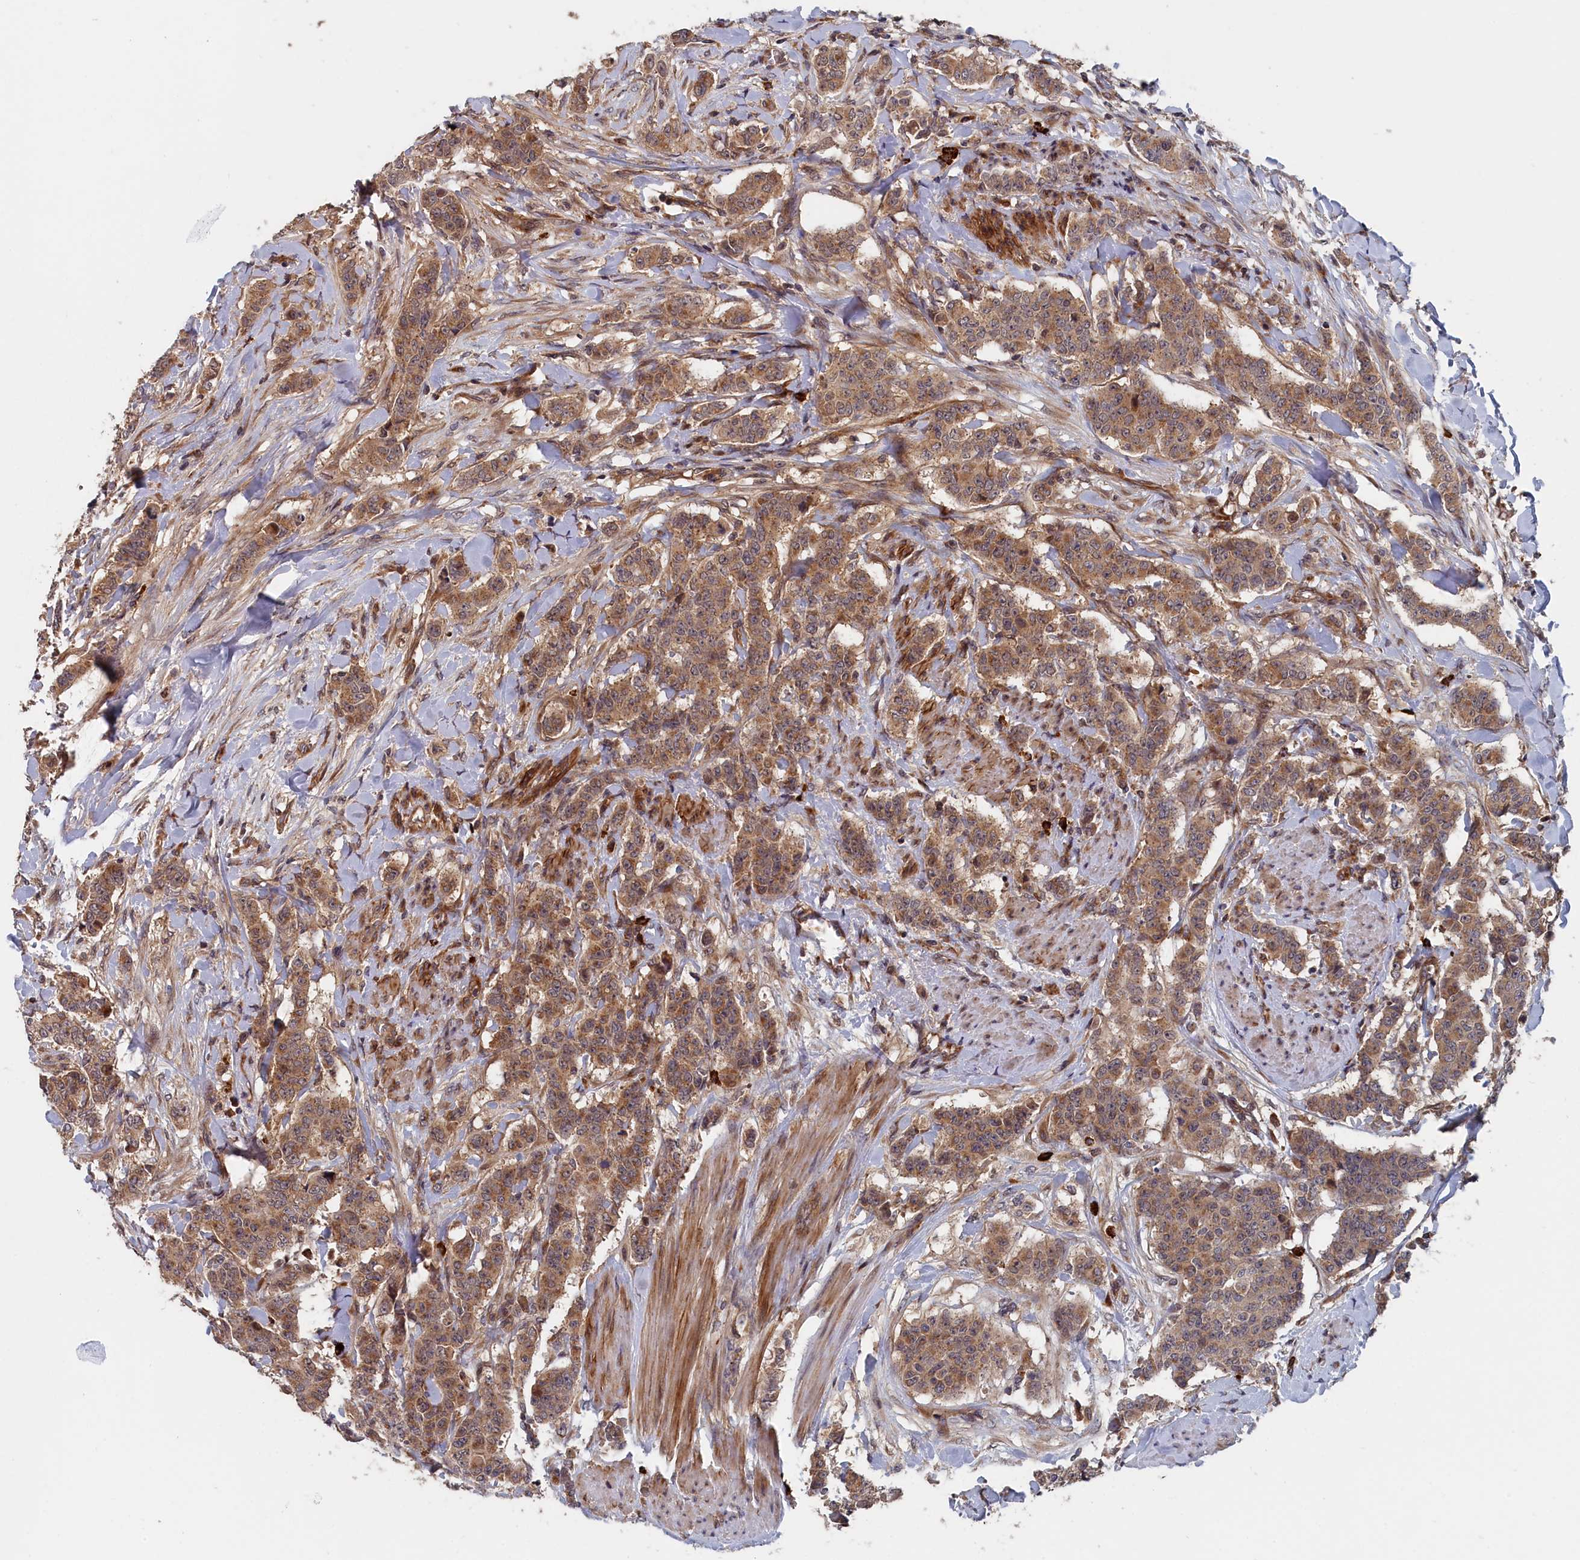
{"staining": {"intensity": "moderate", "quantity": ">75%", "location": "cytoplasmic/membranous"}, "tissue": "breast cancer", "cell_type": "Tumor cells", "image_type": "cancer", "snomed": [{"axis": "morphology", "description": "Duct carcinoma"}, {"axis": "topography", "description": "Breast"}], "caption": "The image demonstrates immunohistochemical staining of breast cancer. There is moderate cytoplasmic/membranous expression is identified in approximately >75% of tumor cells.", "gene": "TRAPPC2L", "patient": {"sex": "female", "age": 40}}